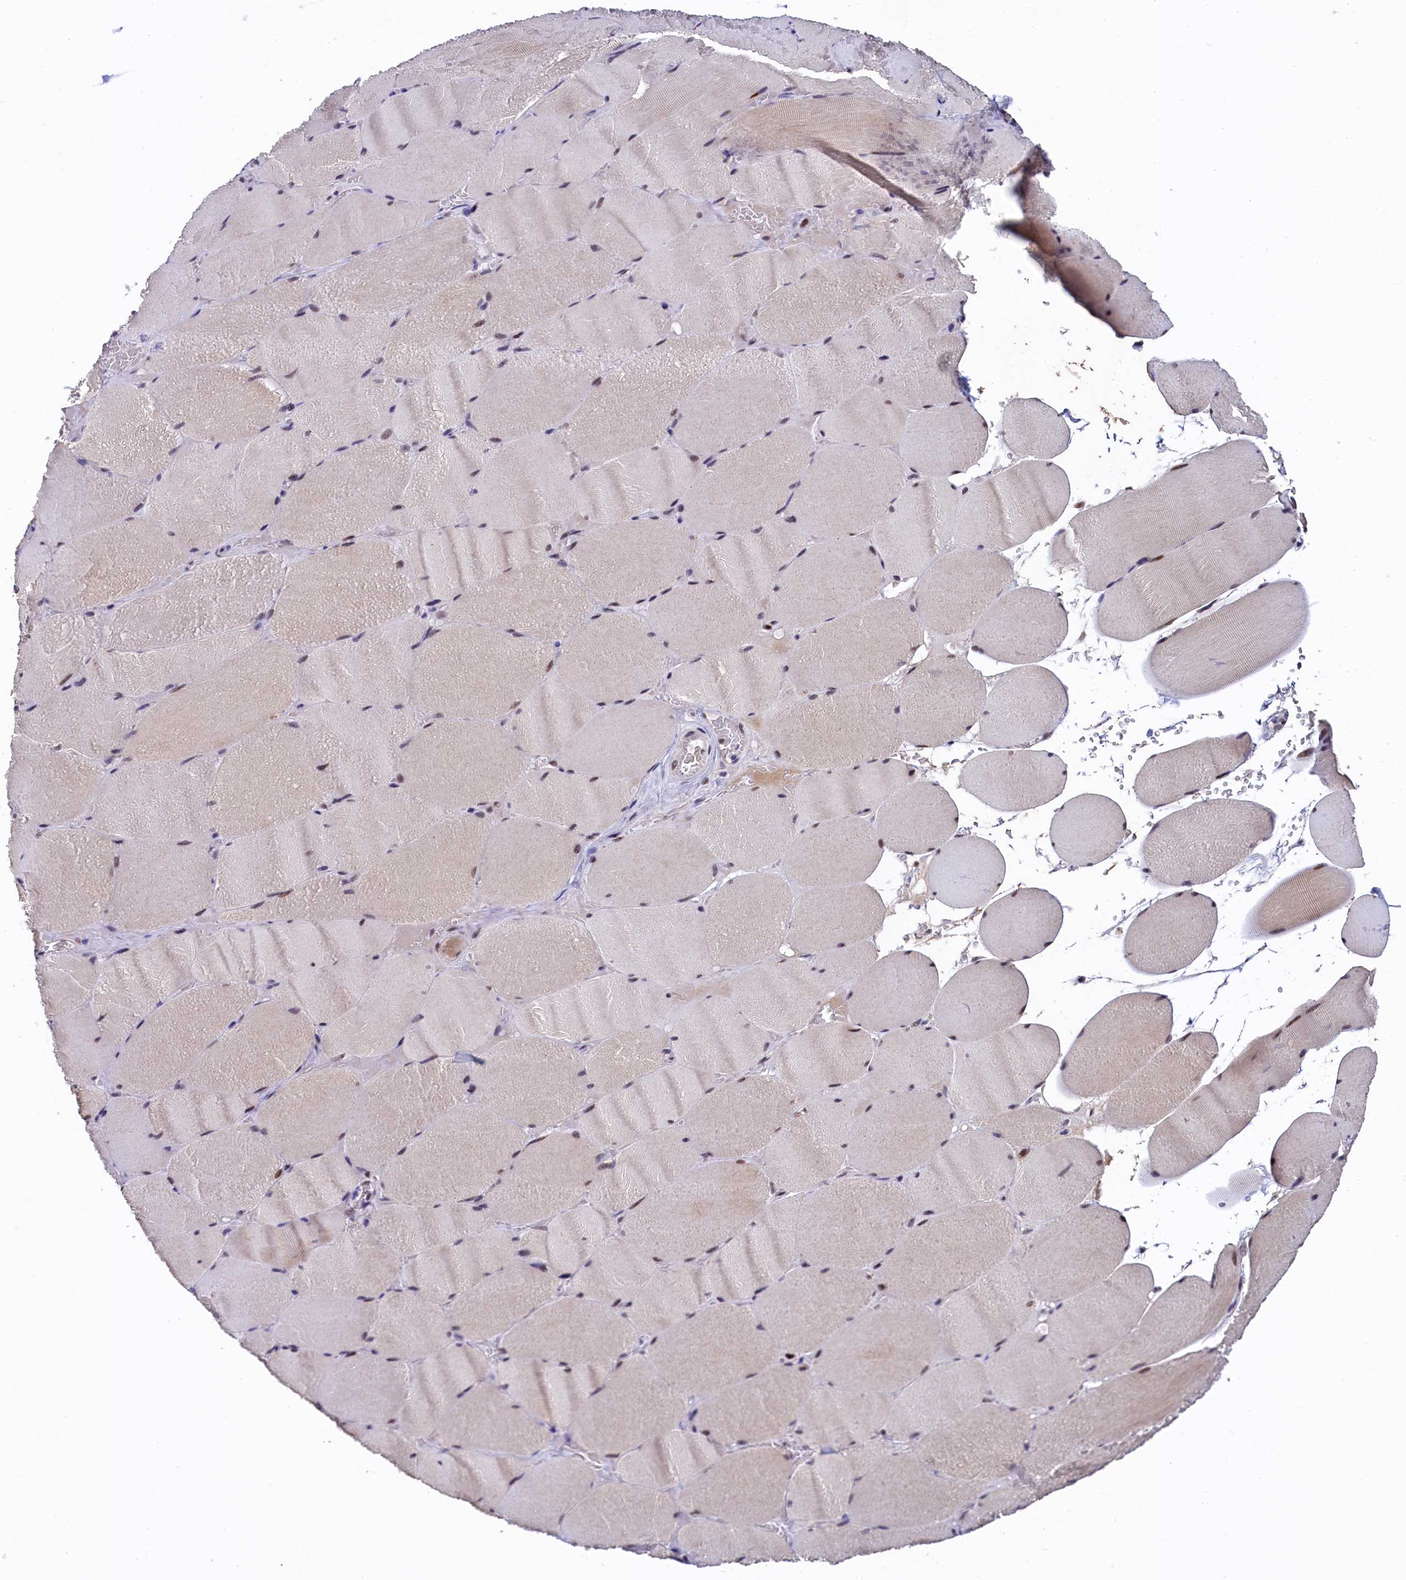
{"staining": {"intensity": "moderate", "quantity": "<25%", "location": "nuclear"}, "tissue": "skeletal muscle", "cell_type": "Myocytes", "image_type": "normal", "snomed": [{"axis": "morphology", "description": "Normal tissue, NOS"}, {"axis": "topography", "description": "Skeletal muscle"}, {"axis": "topography", "description": "Head-Neck"}], "caption": "High-power microscopy captured an immunohistochemistry histopathology image of benign skeletal muscle, revealing moderate nuclear expression in approximately <25% of myocytes.", "gene": "HECTD4", "patient": {"sex": "male", "age": 66}}